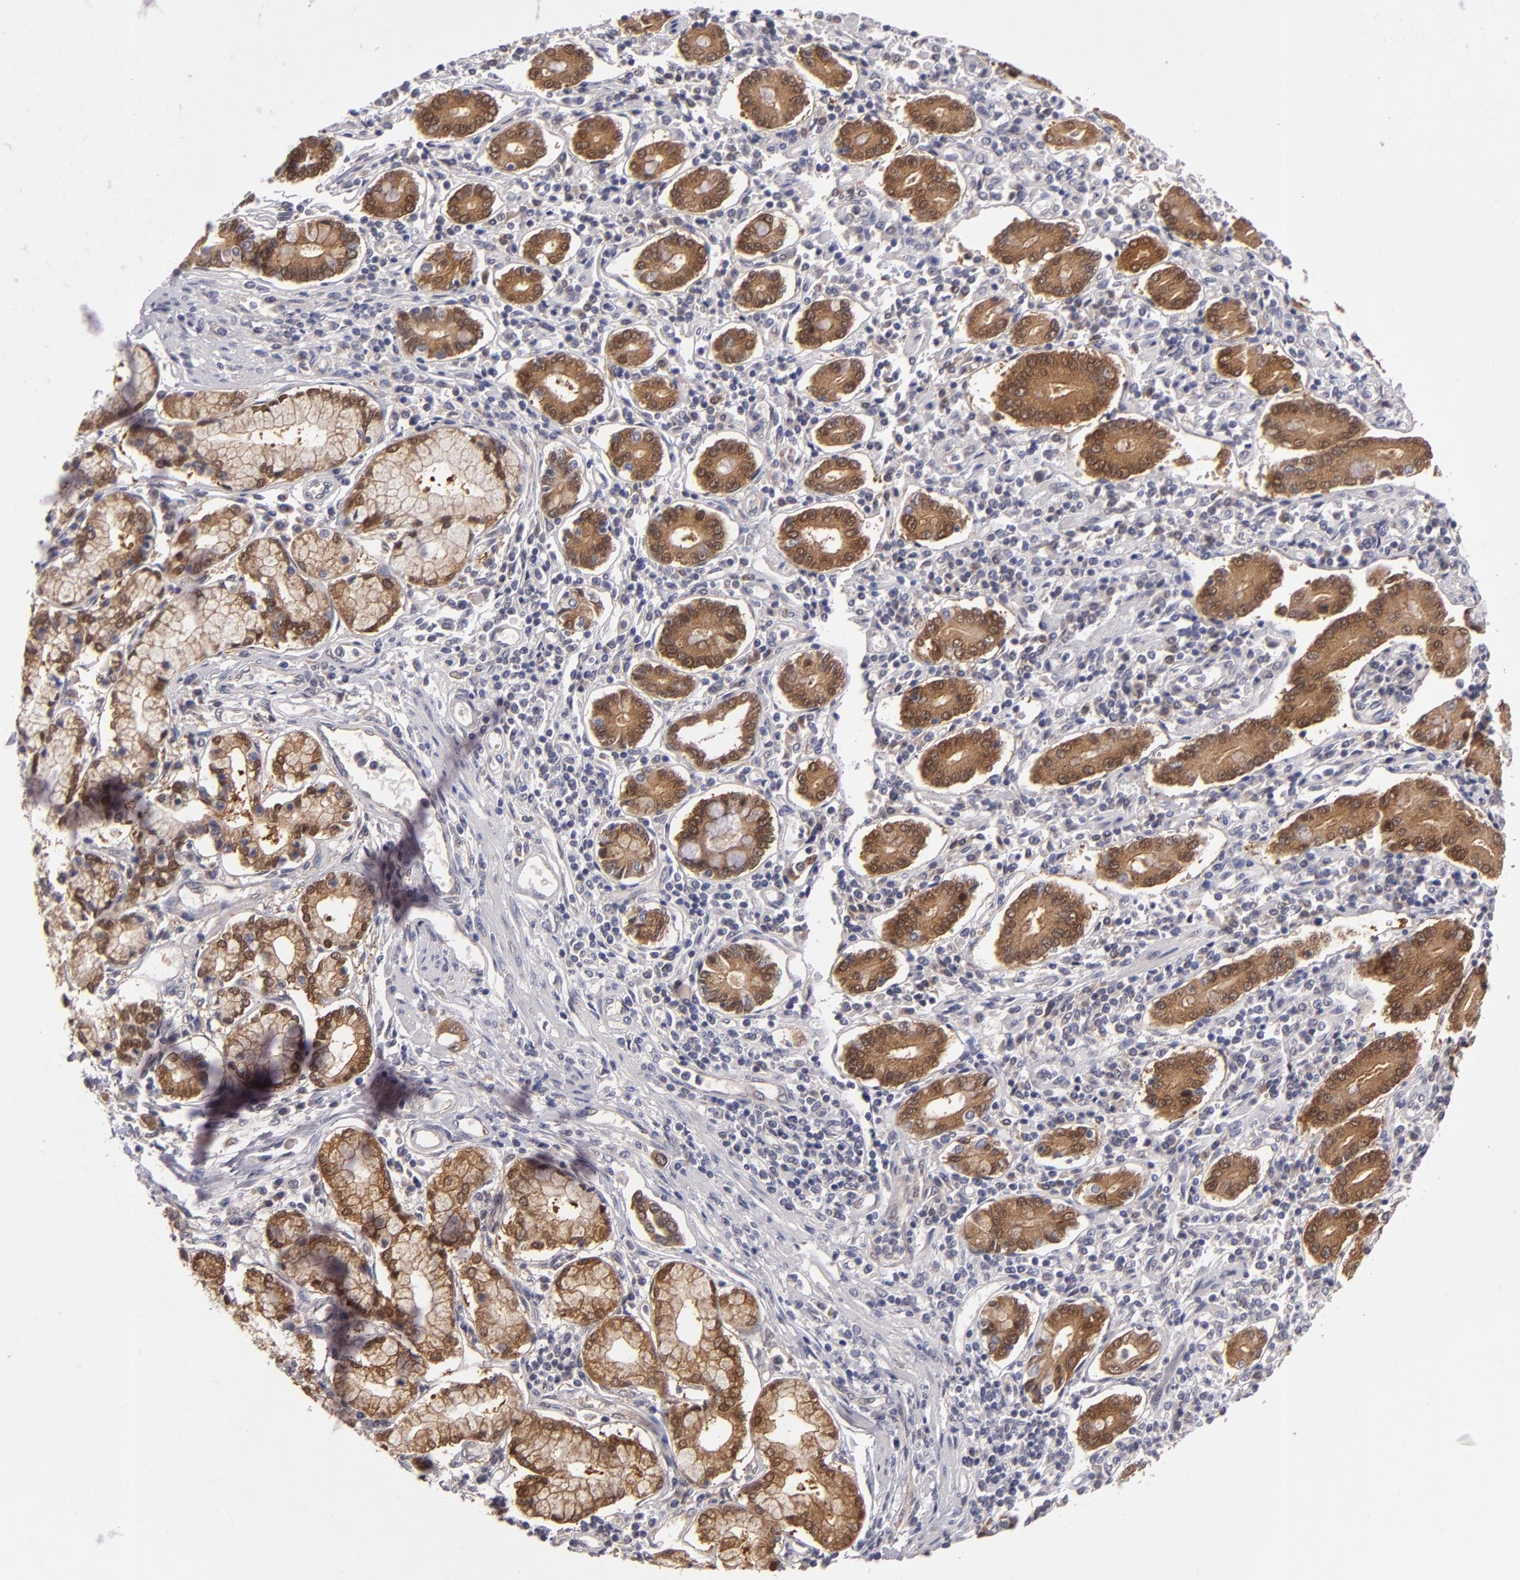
{"staining": {"intensity": "moderate", "quantity": ">75%", "location": "cytoplasmic/membranous"}, "tissue": "pancreatic cancer", "cell_type": "Tumor cells", "image_type": "cancer", "snomed": [{"axis": "morphology", "description": "Adenocarcinoma, NOS"}, {"axis": "topography", "description": "Pancreas"}], "caption": "Pancreatic cancer (adenocarcinoma) tissue reveals moderate cytoplasmic/membranous staining in approximately >75% of tumor cells, visualized by immunohistochemistry. The protein of interest is stained brown, and the nuclei are stained in blue (DAB (3,3'-diaminobenzidine) IHC with brightfield microscopy, high magnification).", "gene": "SH2D4A", "patient": {"sex": "female", "age": 57}}